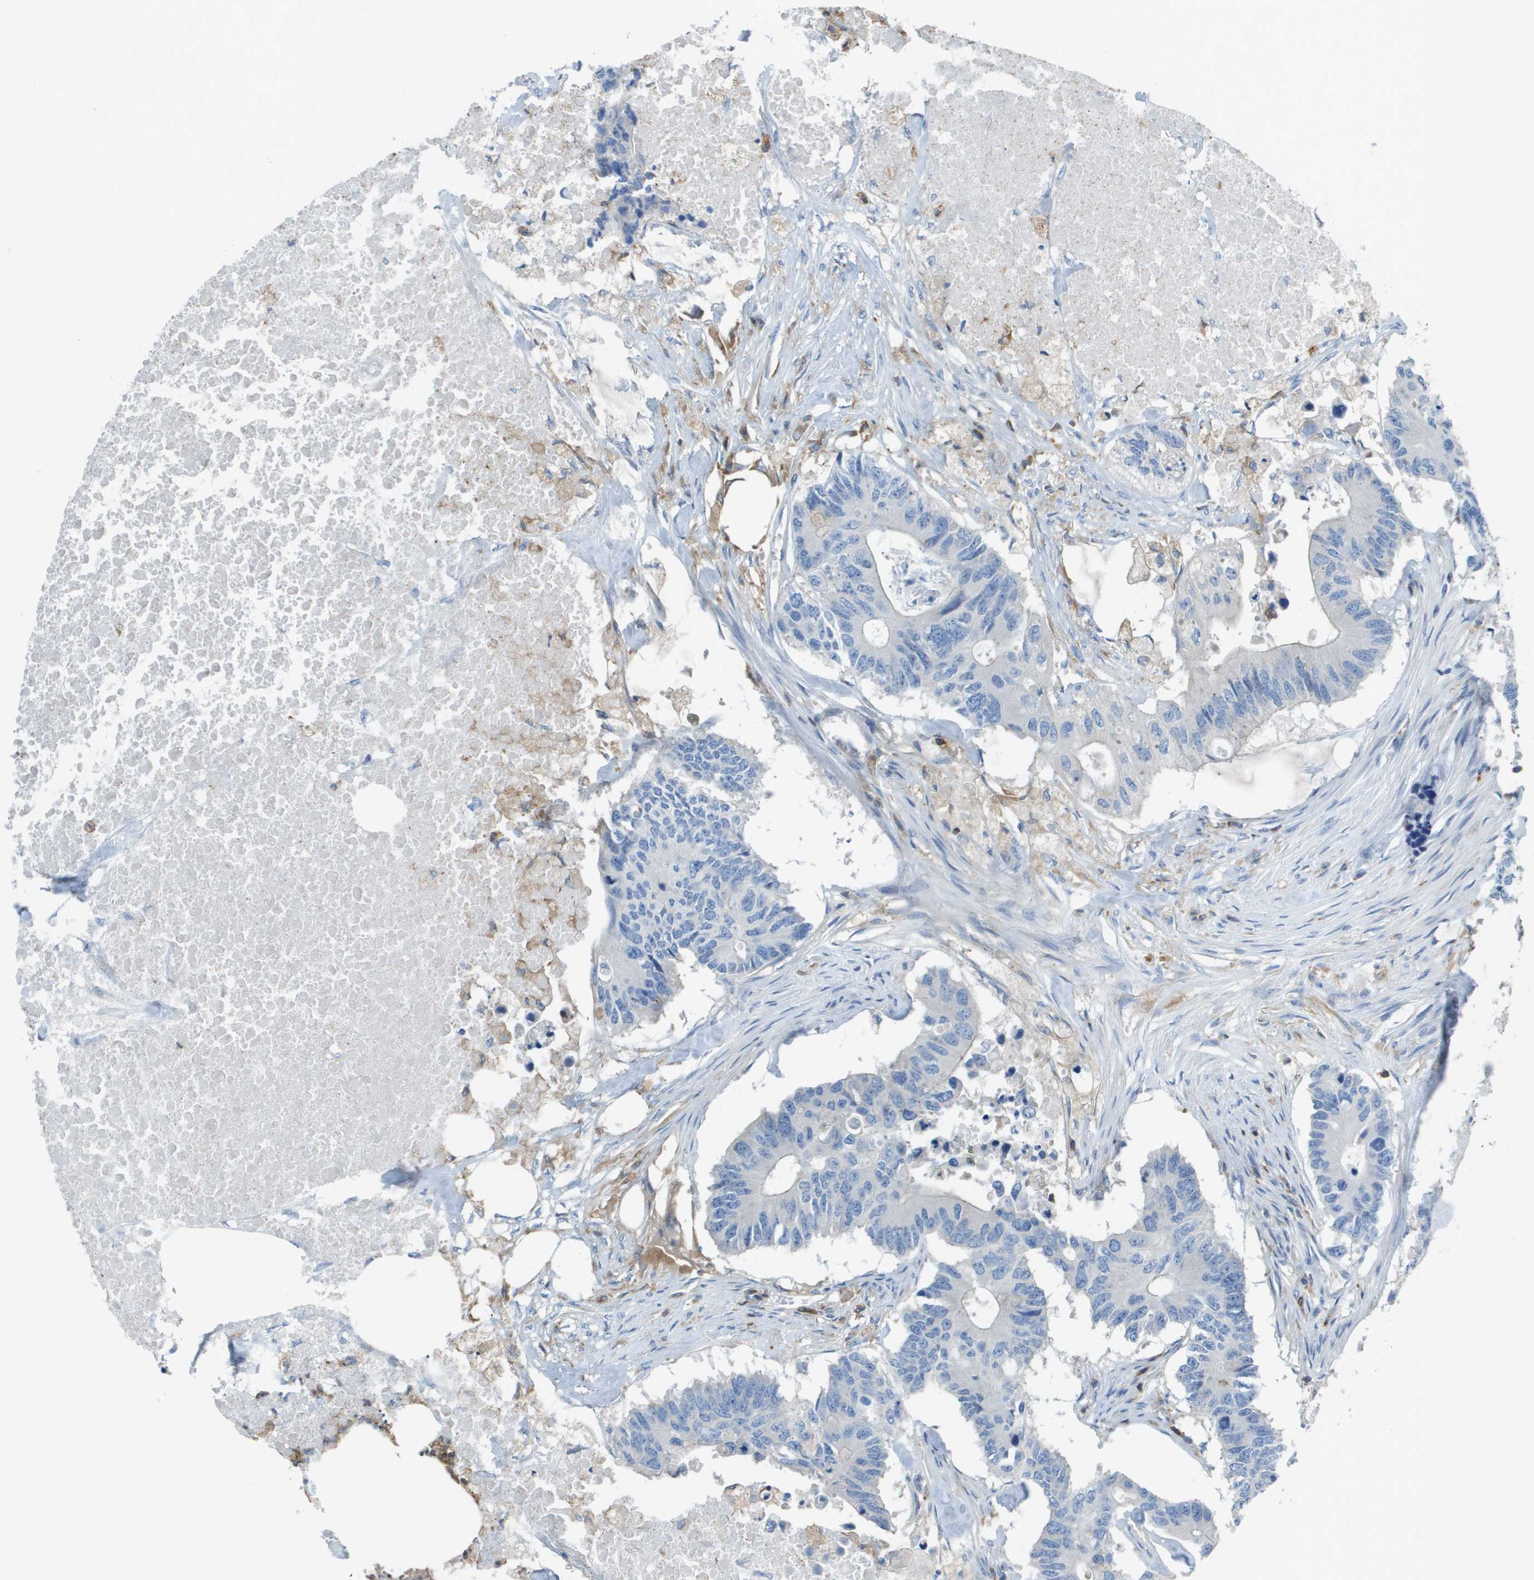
{"staining": {"intensity": "negative", "quantity": "none", "location": "none"}, "tissue": "colorectal cancer", "cell_type": "Tumor cells", "image_type": "cancer", "snomed": [{"axis": "morphology", "description": "Adenocarcinoma, NOS"}, {"axis": "topography", "description": "Colon"}], "caption": "A photomicrograph of human colorectal cancer is negative for staining in tumor cells.", "gene": "APBB1IP", "patient": {"sex": "male", "age": 71}}